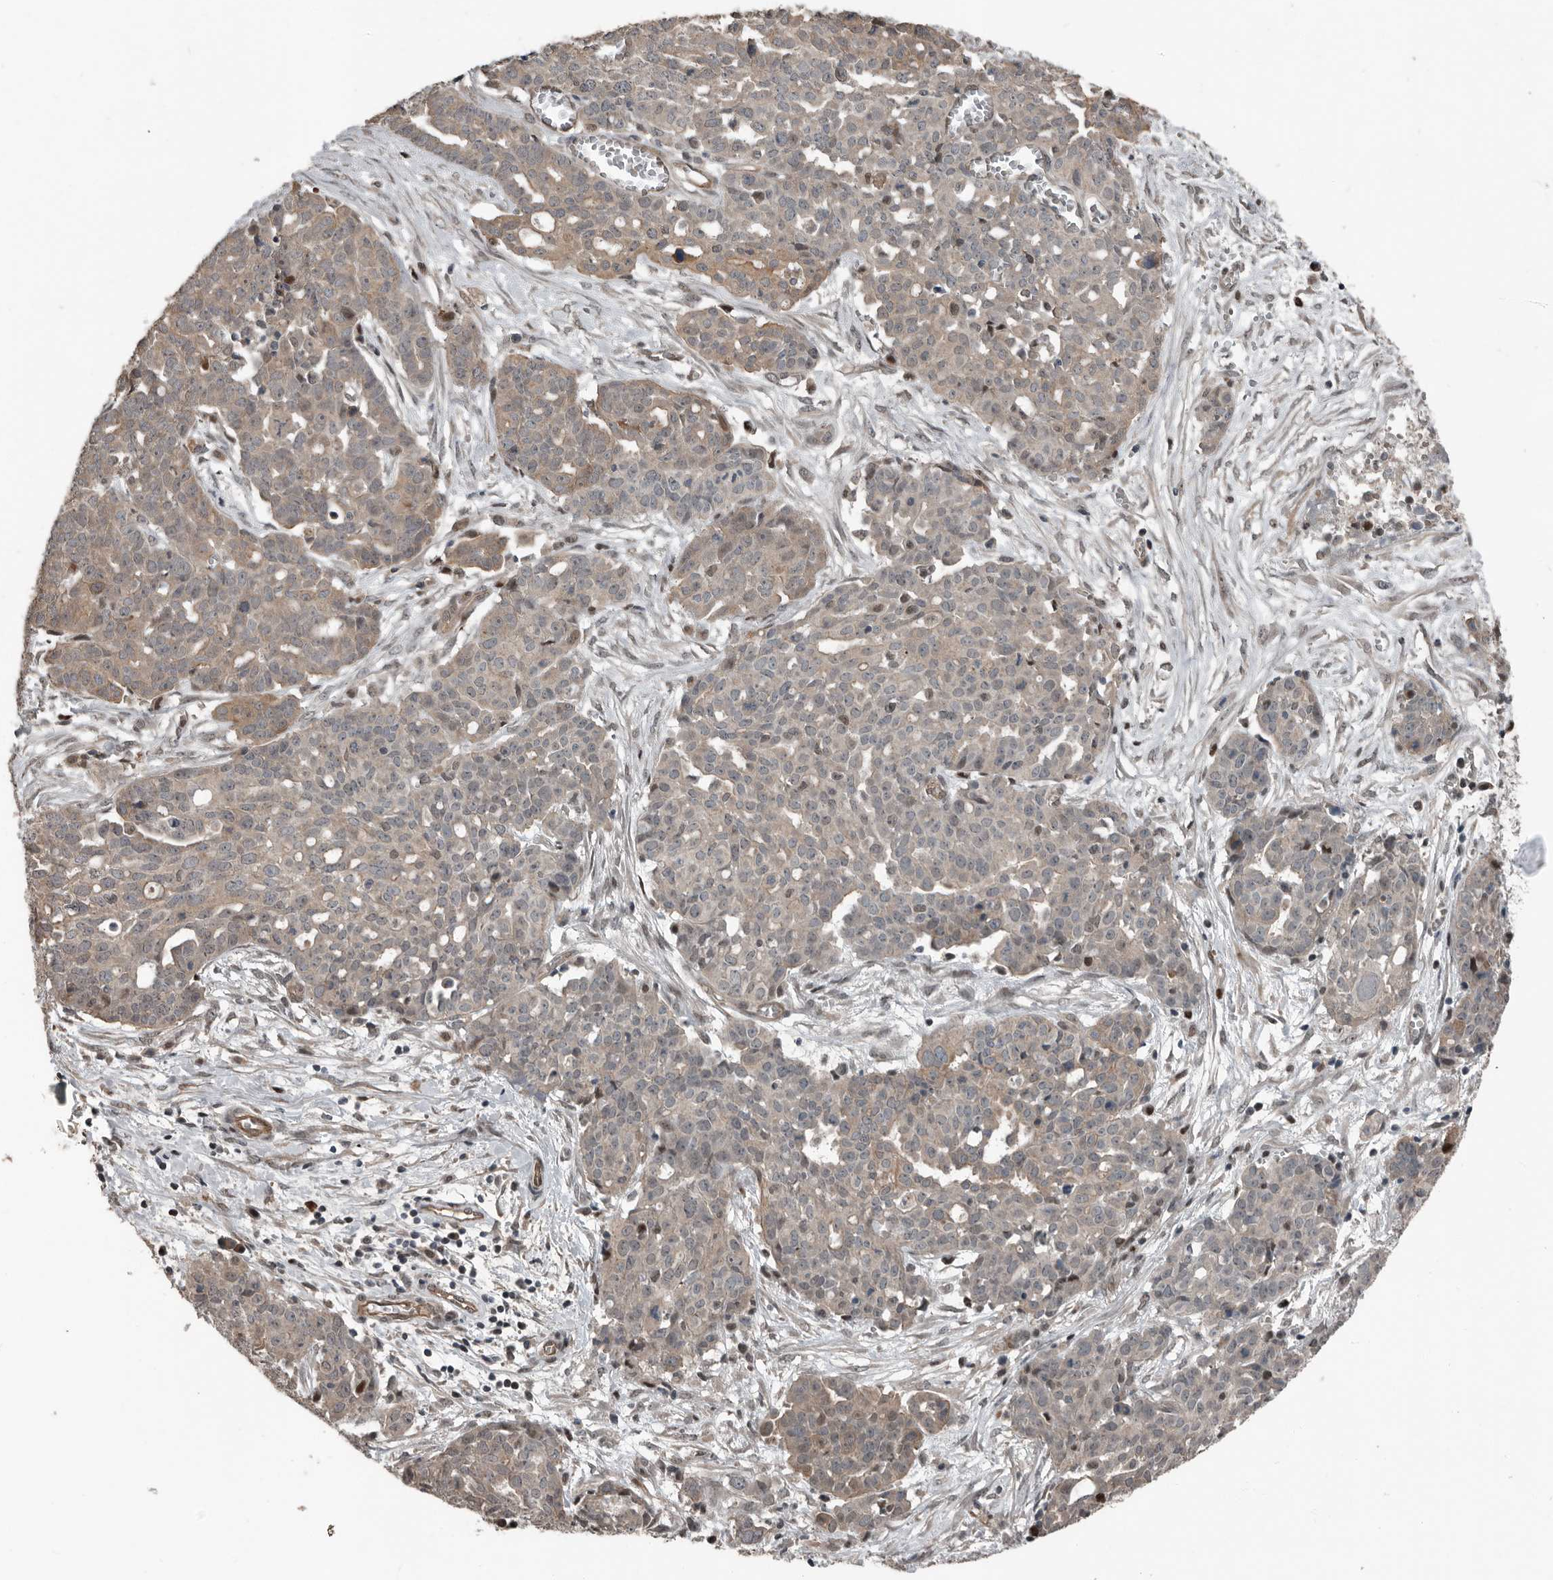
{"staining": {"intensity": "weak", "quantity": "25%-75%", "location": "cytoplasmic/membranous"}, "tissue": "ovarian cancer", "cell_type": "Tumor cells", "image_type": "cancer", "snomed": [{"axis": "morphology", "description": "Cystadenocarcinoma, serous, NOS"}, {"axis": "topography", "description": "Soft tissue"}, {"axis": "topography", "description": "Ovary"}], "caption": "High-magnification brightfield microscopy of ovarian cancer (serous cystadenocarcinoma) stained with DAB (brown) and counterstained with hematoxylin (blue). tumor cells exhibit weak cytoplasmic/membranous positivity is seen in approximately25%-75% of cells. The staining was performed using DAB (3,3'-diaminobenzidine) to visualize the protein expression in brown, while the nuclei were stained in blue with hematoxylin (Magnification: 20x).", "gene": "YOD1", "patient": {"sex": "female", "age": 57}}